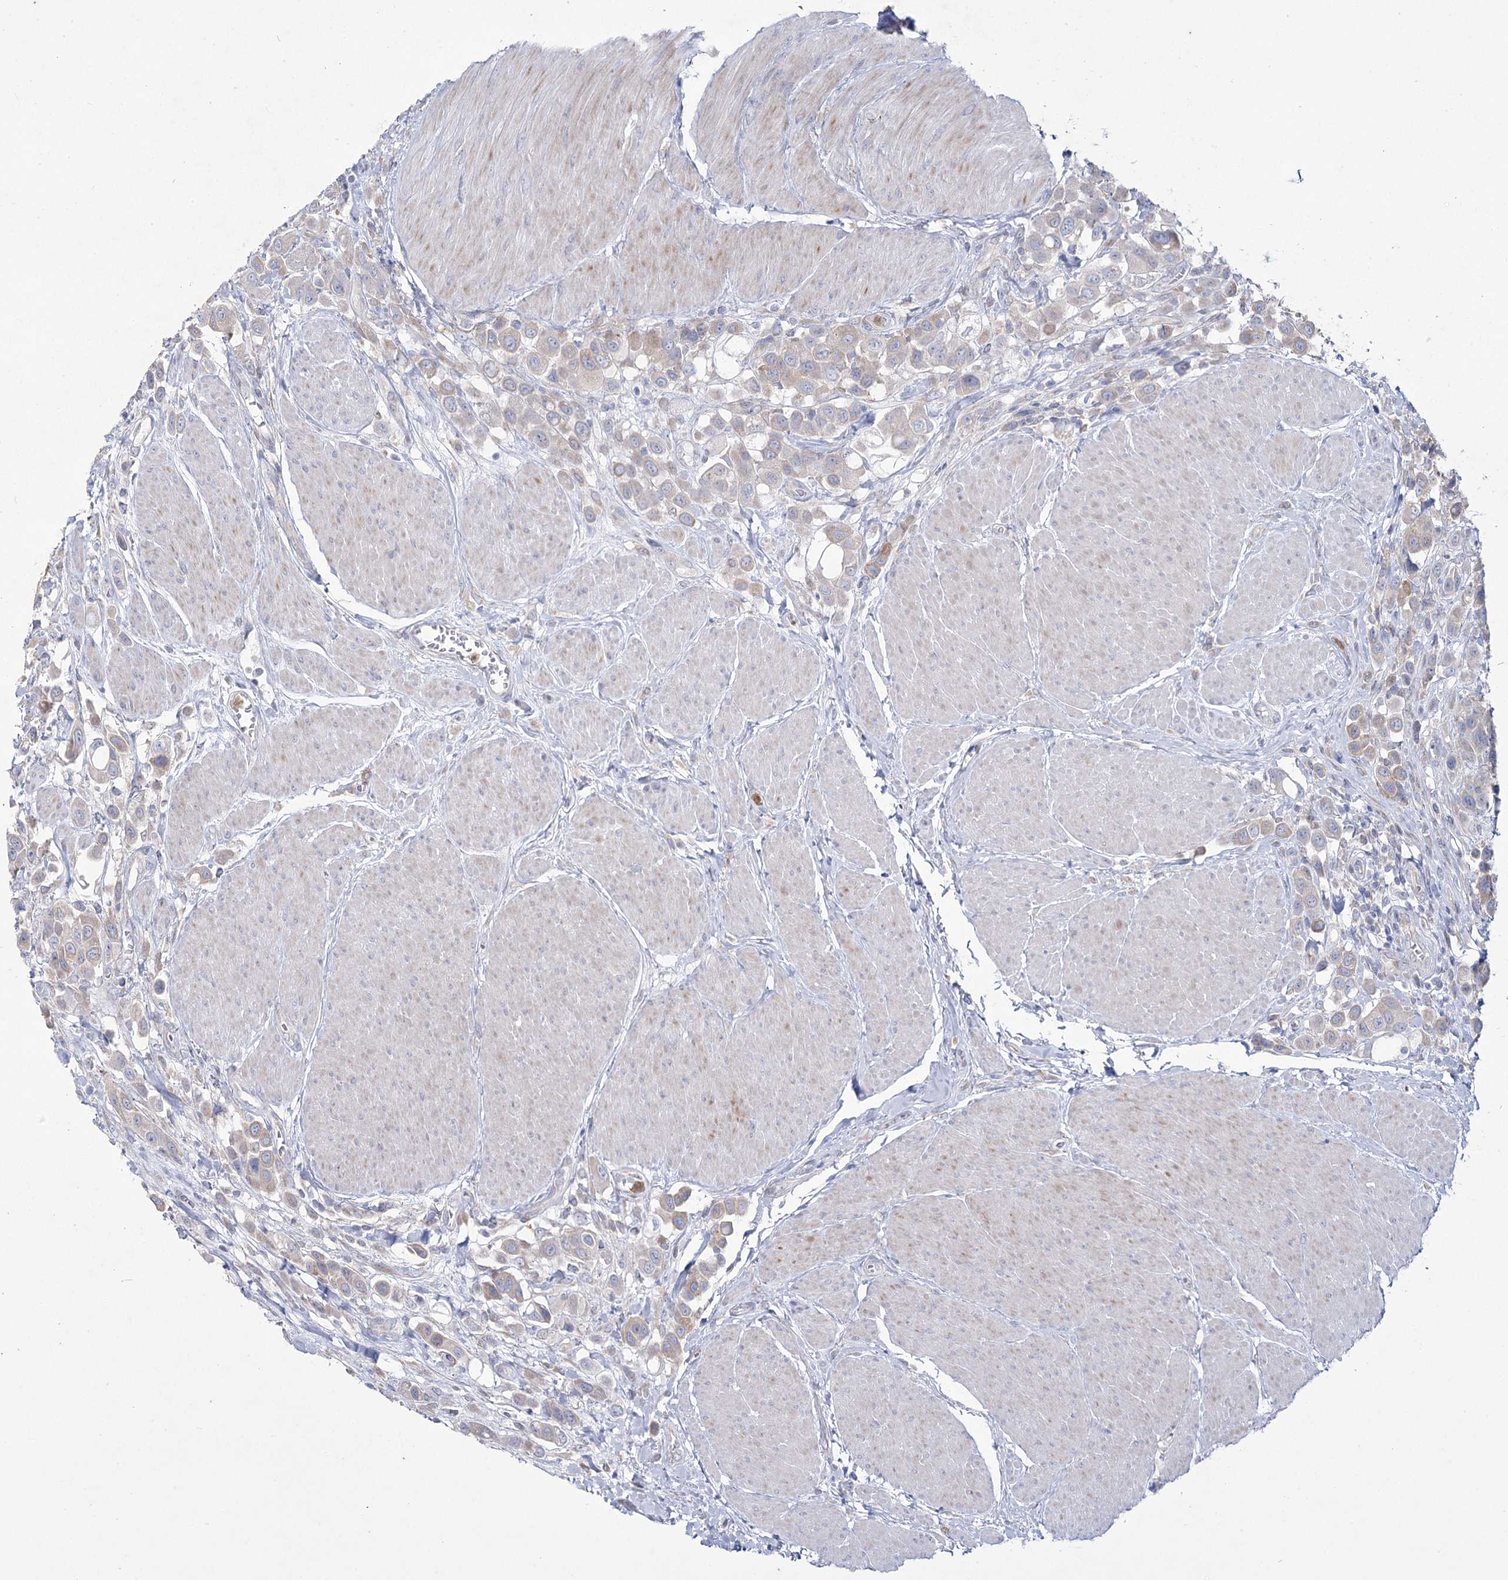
{"staining": {"intensity": "negative", "quantity": "none", "location": "none"}, "tissue": "urothelial cancer", "cell_type": "Tumor cells", "image_type": "cancer", "snomed": [{"axis": "morphology", "description": "Urothelial carcinoma, High grade"}, {"axis": "topography", "description": "Urinary bladder"}], "caption": "The photomicrograph exhibits no staining of tumor cells in urothelial cancer.", "gene": "NIPAL4", "patient": {"sex": "male", "age": 50}}